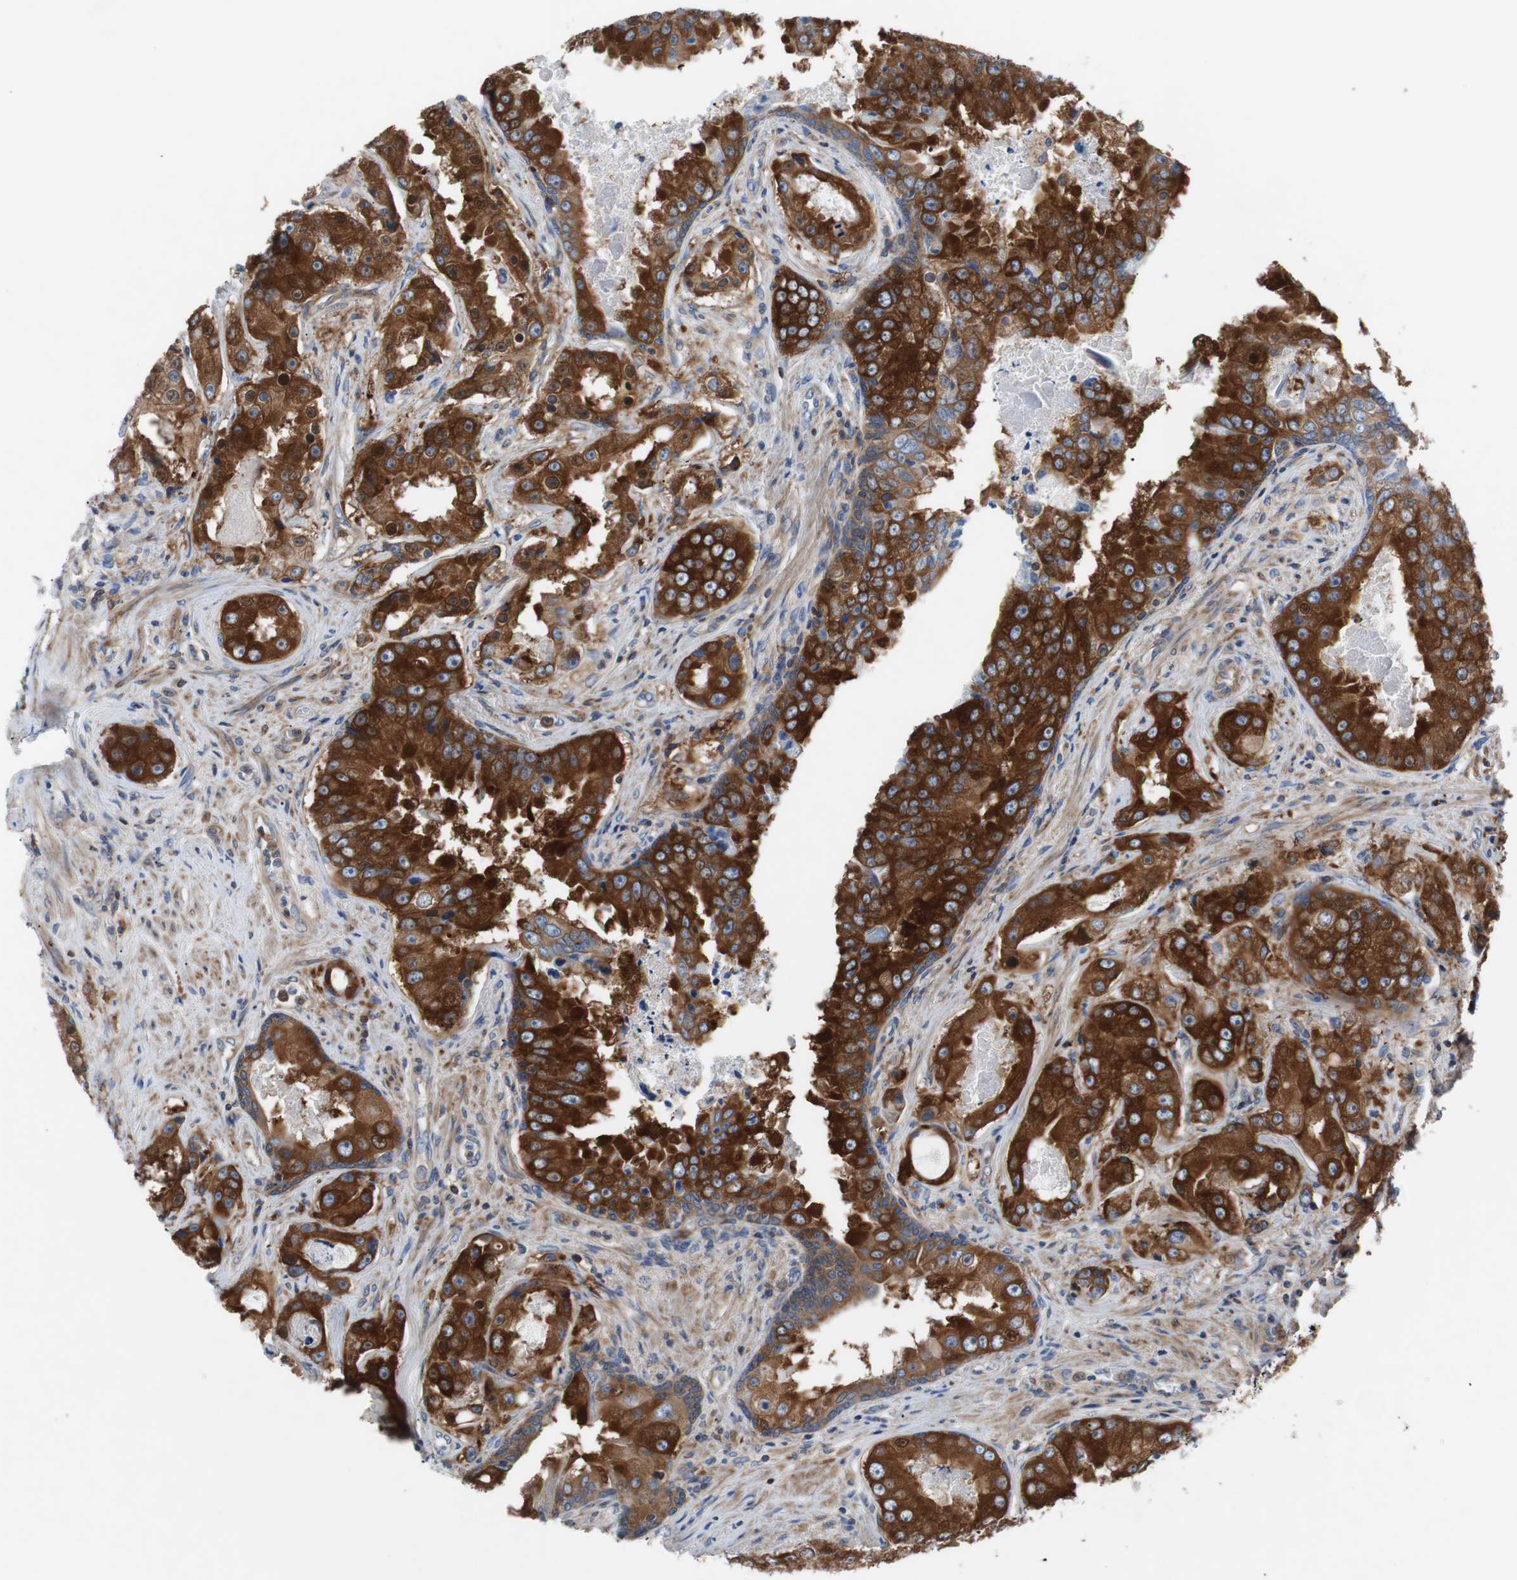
{"staining": {"intensity": "strong", "quantity": ">75%", "location": "cytoplasmic/membranous"}, "tissue": "prostate cancer", "cell_type": "Tumor cells", "image_type": "cancer", "snomed": [{"axis": "morphology", "description": "Adenocarcinoma, High grade"}, {"axis": "topography", "description": "Prostate"}], "caption": "This is a micrograph of immunohistochemistry (IHC) staining of adenocarcinoma (high-grade) (prostate), which shows strong positivity in the cytoplasmic/membranous of tumor cells.", "gene": "GYS1", "patient": {"sex": "male", "age": 73}}